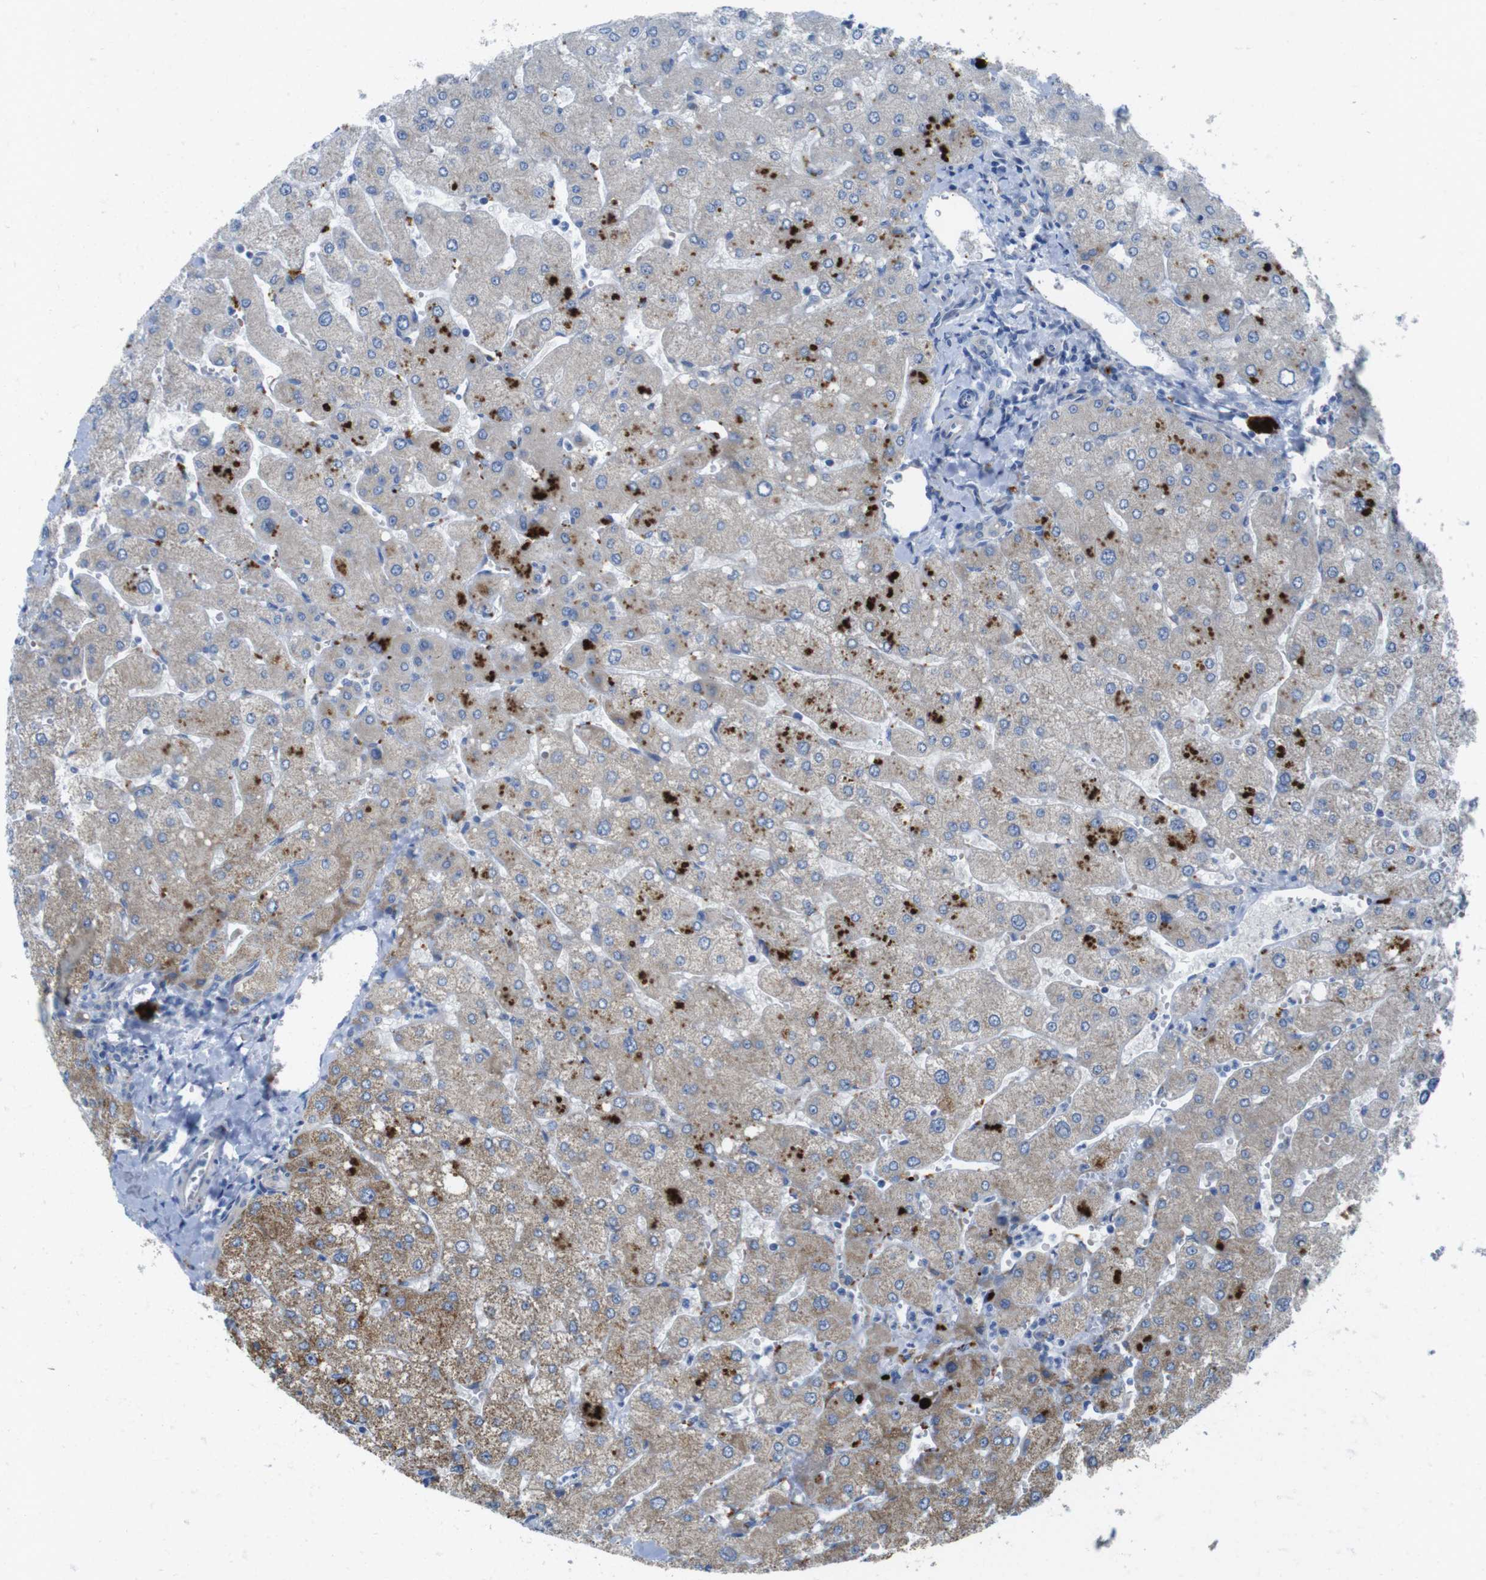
{"staining": {"intensity": "negative", "quantity": "none", "location": "none"}, "tissue": "liver", "cell_type": "Cholangiocytes", "image_type": "normal", "snomed": [{"axis": "morphology", "description": "Normal tissue, NOS"}, {"axis": "topography", "description": "Liver"}], "caption": "The micrograph reveals no significant positivity in cholangiocytes of liver. The staining was performed using DAB (3,3'-diaminobenzidine) to visualize the protein expression in brown, while the nuclei were stained in blue with hematoxylin (Magnification: 20x).", "gene": "TMEM234", "patient": {"sex": "male", "age": 55}}